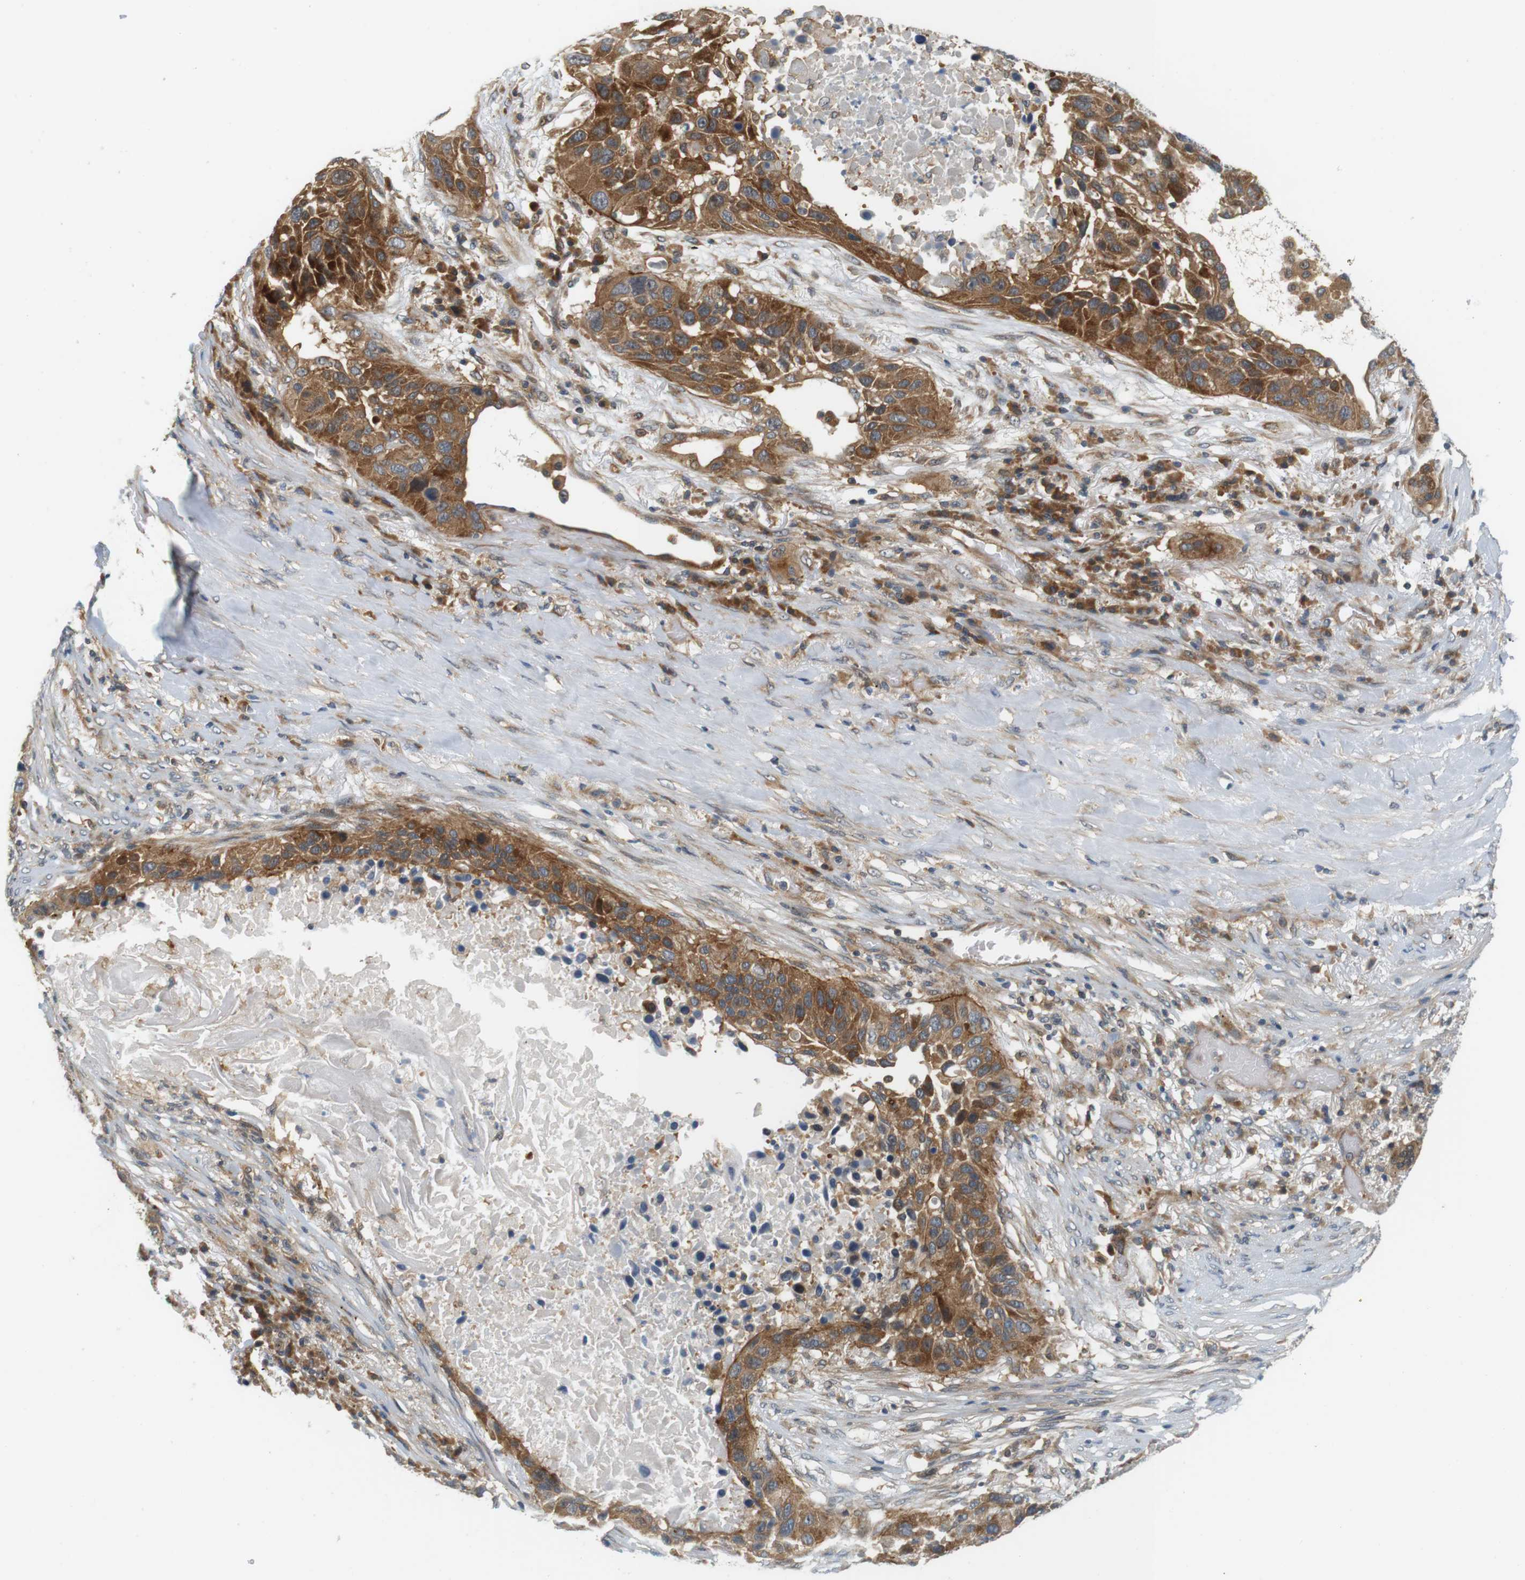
{"staining": {"intensity": "moderate", "quantity": ">75%", "location": "cytoplasmic/membranous"}, "tissue": "lung cancer", "cell_type": "Tumor cells", "image_type": "cancer", "snomed": [{"axis": "morphology", "description": "Squamous cell carcinoma, NOS"}, {"axis": "topography", "description": "Lung"}], "caption": "IHC of human lung cancer (squamous cell carcinoma) exhibits medium levels of moderate cytoplasmic/membranous staining in approximately >75% of tumor cells.", "gene": "SH3GLB1", "patient": {"sex": "male", "age": 57}}